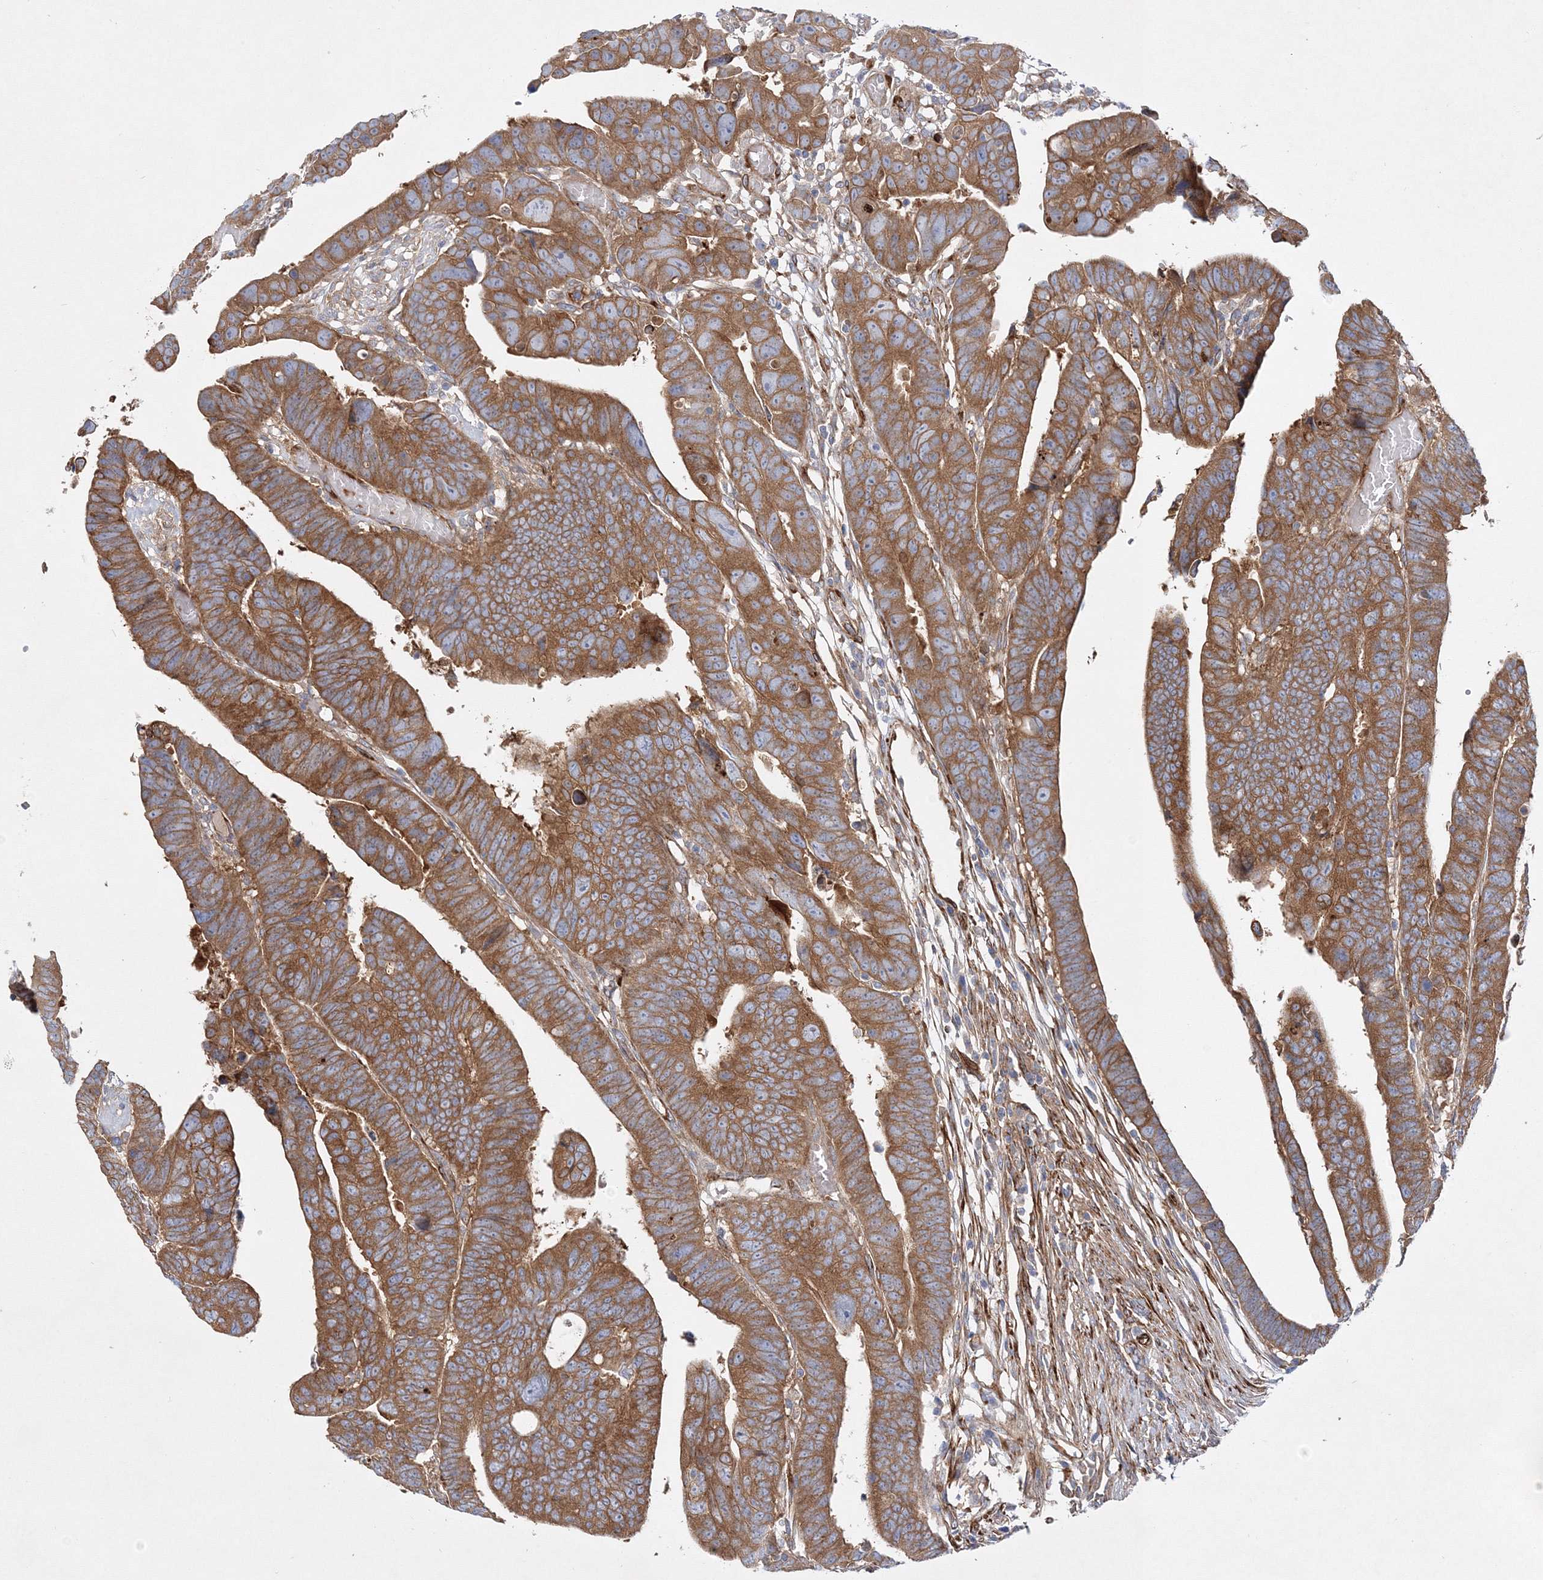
{"staining": {"intensity": "moderate", "quantity": ">75%", "location": "cytoplasmic/membranous"}, "tissue": "colorectal cancer", "cell_type": "Tumor cells", "image_type": "cancer", "snomed": [{"axis": "morphology", "description": "Adenocarcinoma, NOS"}, {"axis": "topography", "description": "Rectum"}], "caption": "Adenocarcinoma (colorectal) stained with a brown dye displays moderate cytoplasmic/membranous positive positivity in approximately >75% of tumor cells.", "gene": "ZFYVE16", "patient": {"sex": "female", "age": 65}}